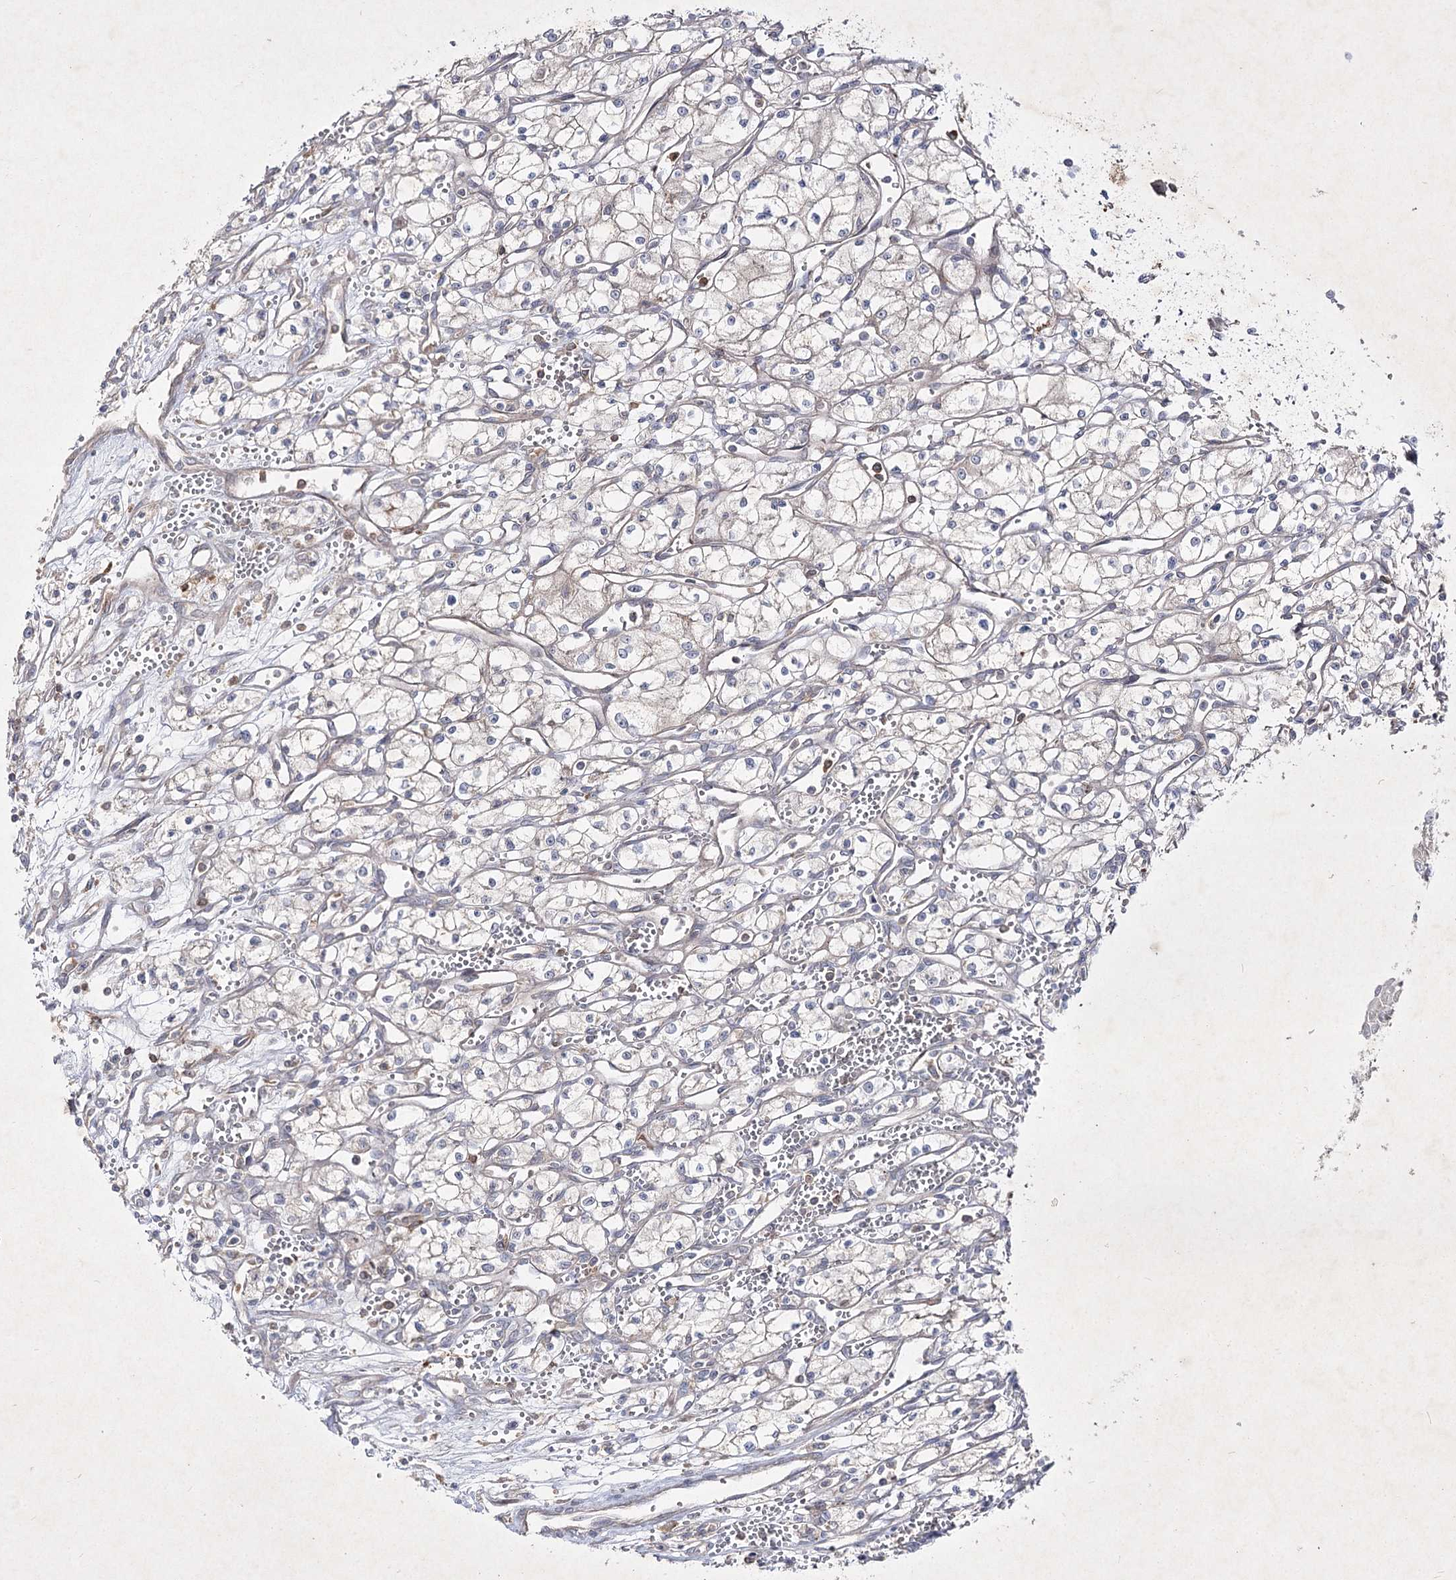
{"staining": {"intensity": "negative", "quantity": "none", "location": "none"}, "tissue": "renal cancer", "cell_type": "Tumor cells", "image_type": "cancer", "snomed": [{"axis": "morphology", "description": "Adenocarcinoma, NOS"}, {"axis": "topography", "description": "Kidney"}], "caption": "High power microscopy histopathology image of an immunohistochemistry (IHC) histopathology image of renal cancer (adenocarcinoma), revealing no significant positivity in tumor cells.", "gene": "CIB2", "patient": {"sex": "male", "age": 59}}